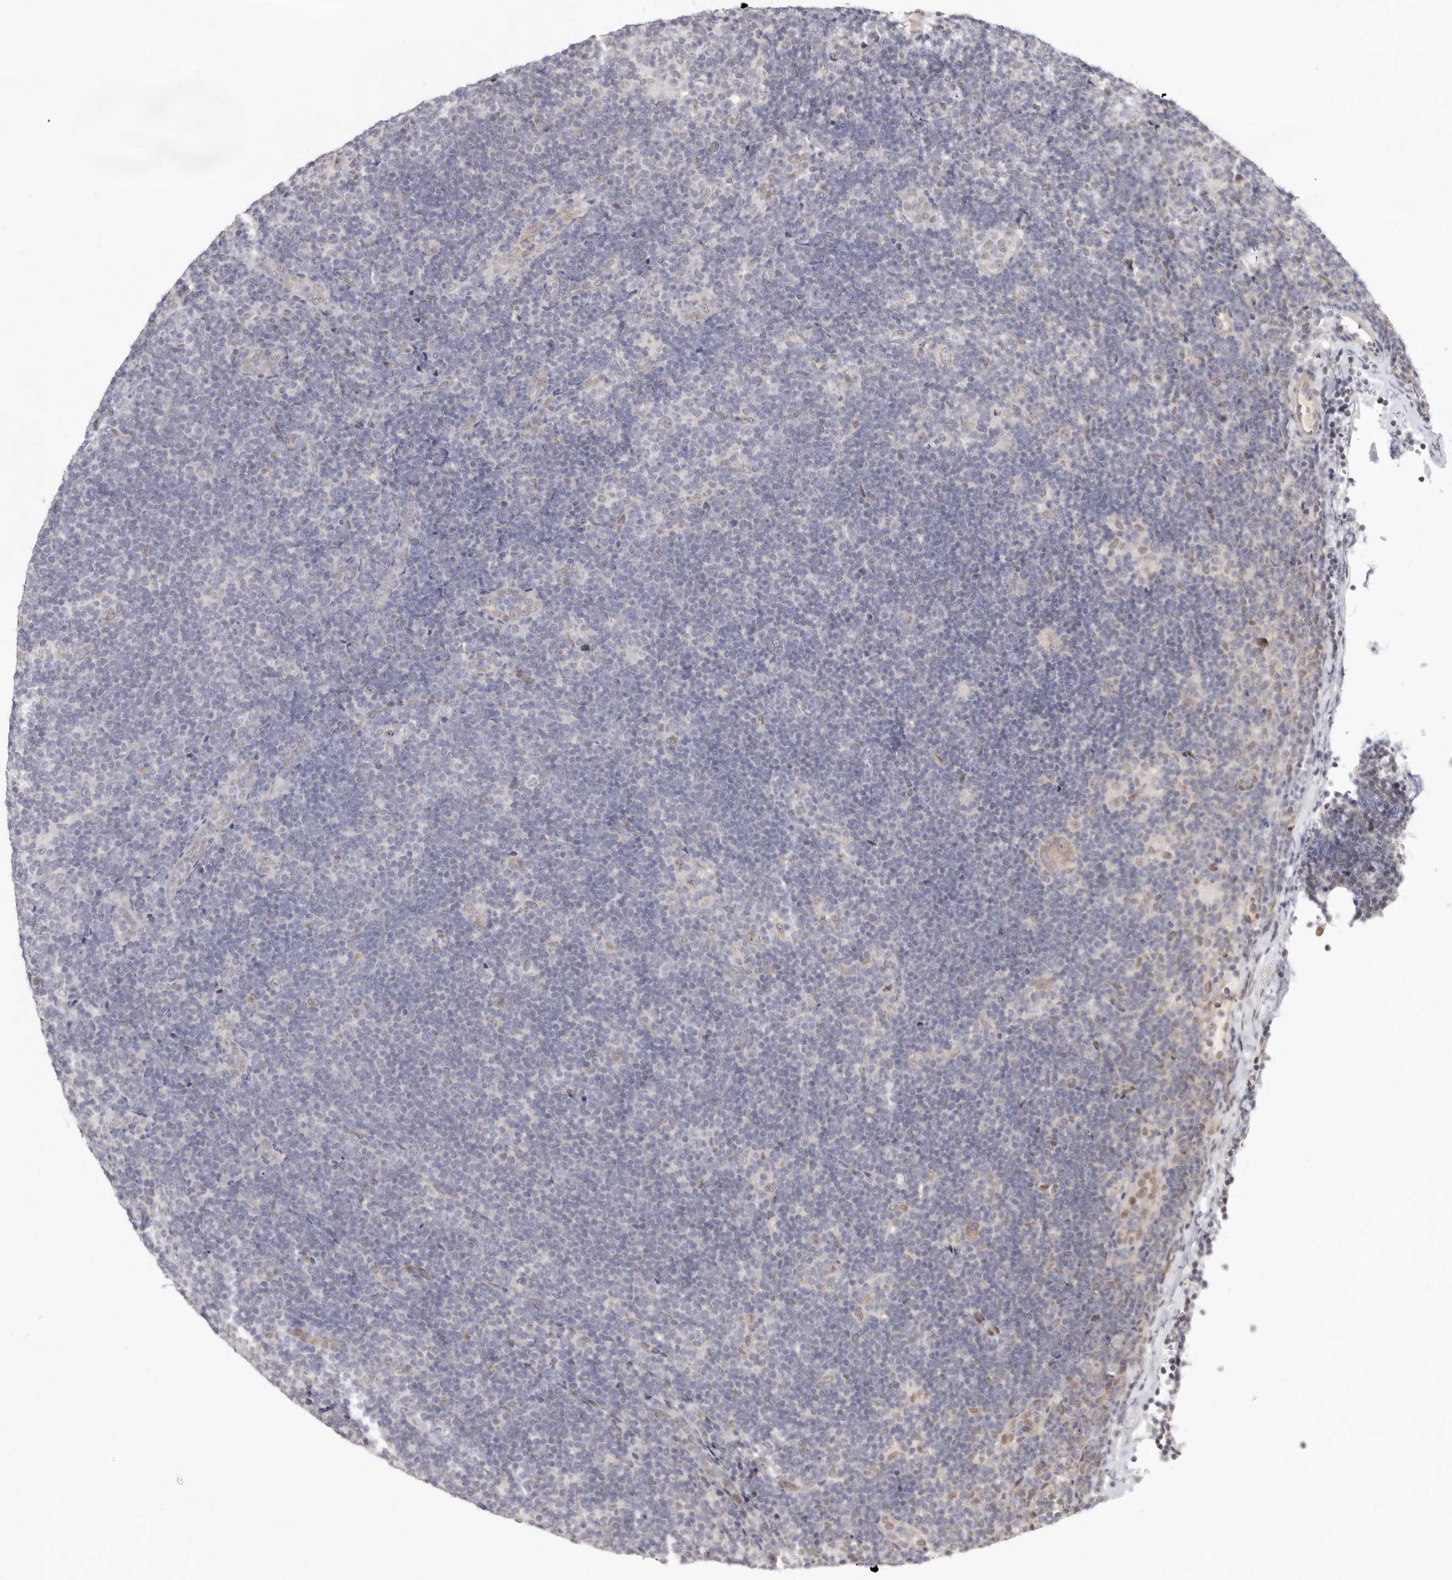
{"staining": {"intensity": "weak", "quantity": ">75%", "location": "nuclear"}, "tissue": "lymphoma", "cell_type": "Tumor cells", "image_type": "cancer", "snomed": [{"axis": "morphology", "description": "Hodgkin's disease, NOS"}, {"axis": "topography", "description": "Lymph node"}], "caption": "Hodgkin's disease stained with a protein marker exhibits weak staining in tumor cells.", "gene": "LCORL", "patient": {"sex": "female", "age": 57}}